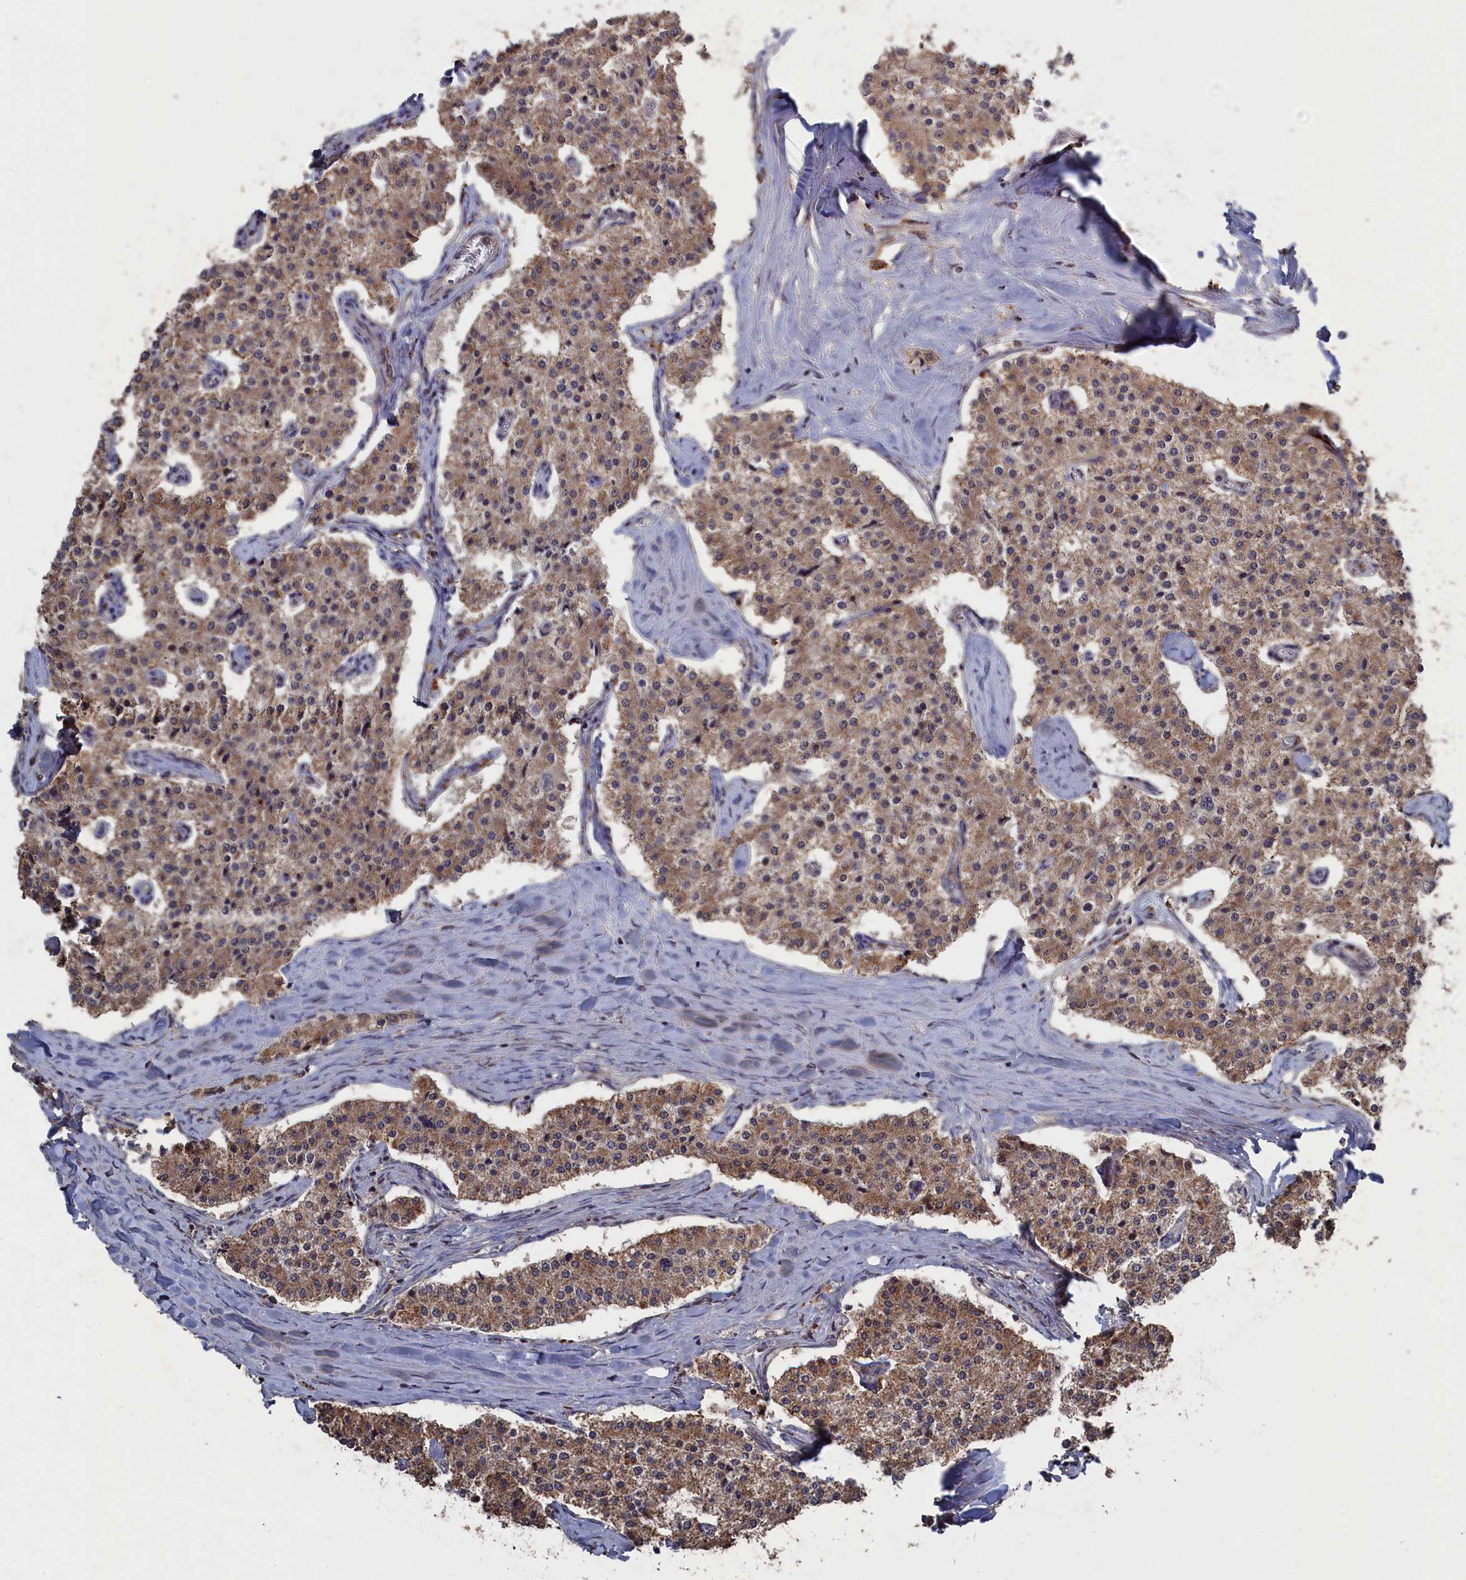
{"staining": {"intensity": "moderate", "quantity": ">75%", "location": "cytoplasmic/membranous"}, "tissue": "carcinoid", "cell_type": "Tumor cells", "image_type": "cancer", "snomed": [{"axis": "morphology", "description": "Carcinoid, malignant, NOS"}, {"axis": "topography", "description": "Colon"}], "caption": "The histopathology image demonstrates a brown stain indicating the presence of a protein in the cytoplasmic/membranous of tumor cells in malignant carcinoid.", "gene": "CEACAM21", "patient": {"sex": "female", "age": 52}}